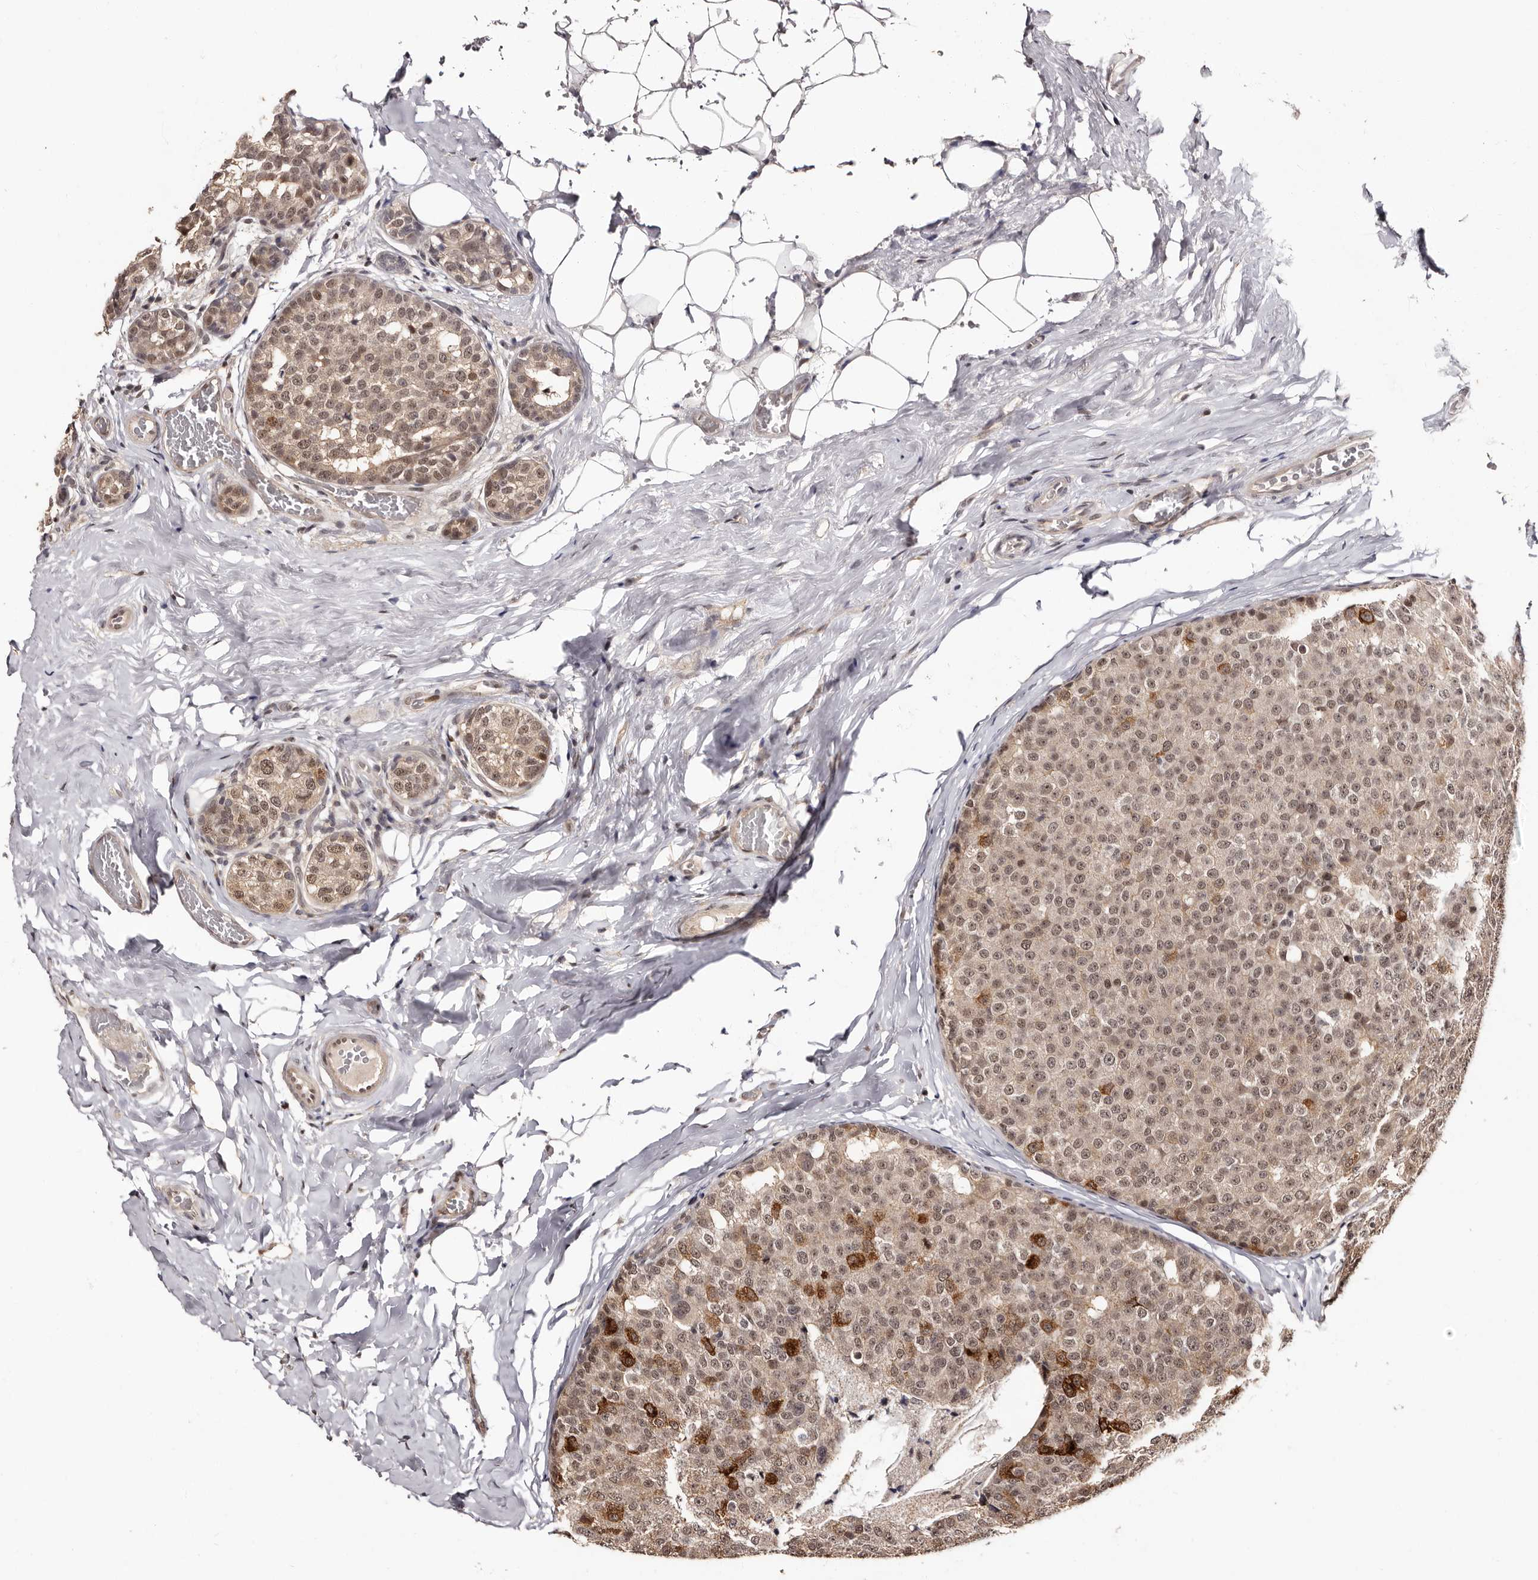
{"staining": {"intensity": "moderate", "quantity": ">75%", "location": "cytoplasmic/membranous,nuclear"}, "tissue": "breast cancer", "cell_type": "Tumor cells", "image_type": "cancer", "snomed": [{"axis": "morphology", "description": "Normal tissue, NOS"}, {"axis": "morphology", "description": "Duct carcinoma"}, {"axis": "topography", "description": "Breast"}], "caption": "The photomicrograph demonstrates a brown stain indicating the presence of a protein in the cytoplasmic/membranous and nuclear of tumor cells in breast cancer (infiltrating ductal carcinoma). The staining was performed using DAB (3,3'-diaminobenzidine) to visualize the protein expression in brown, while the nuclei were stained in blue with hematoxylin (Magnification: 20x).", "gene": "TBC1D22B", "patient": {"sex": "female", "age": 43}}